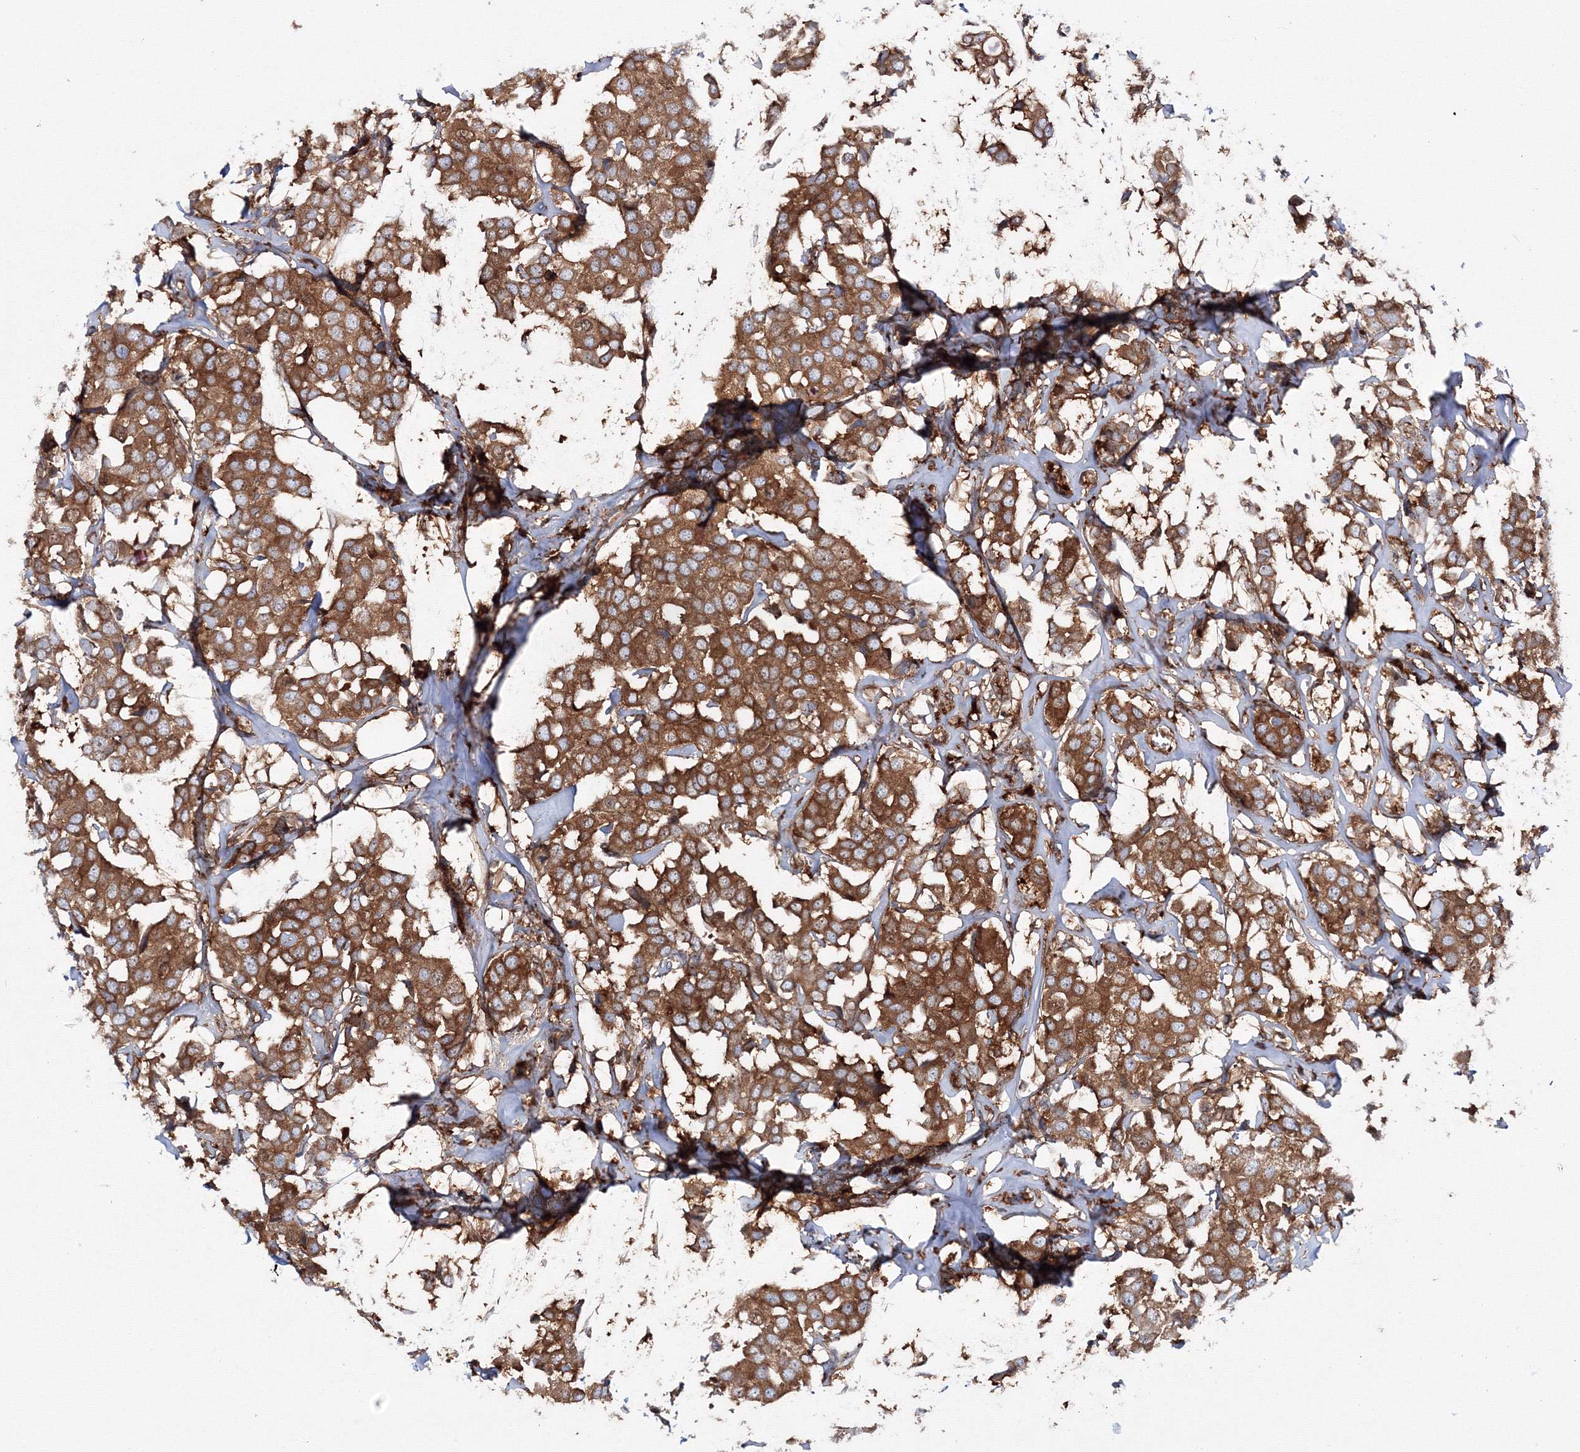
{"staining": {"intensity": "strong", "quantity": ">75%", "location": "cytoplasmic/membranous"}, "tissue": "breast cancer", "cell_type": "Tumor cells", "image_type": "cancer", "snomed": [{"axis": "morphology", "description": "Duct carcinoma"}, {"axis": "topography", "description": "Breast"}], "caption": "Immunohistochemical staining of human invasive ductal carcinoma (breast) shows high levels of strong cytoplasmic/membranous expression in approximately >75% of tumor cells.", "gene": "HARS1", "patient": {"sex": "female", "age": 80}}